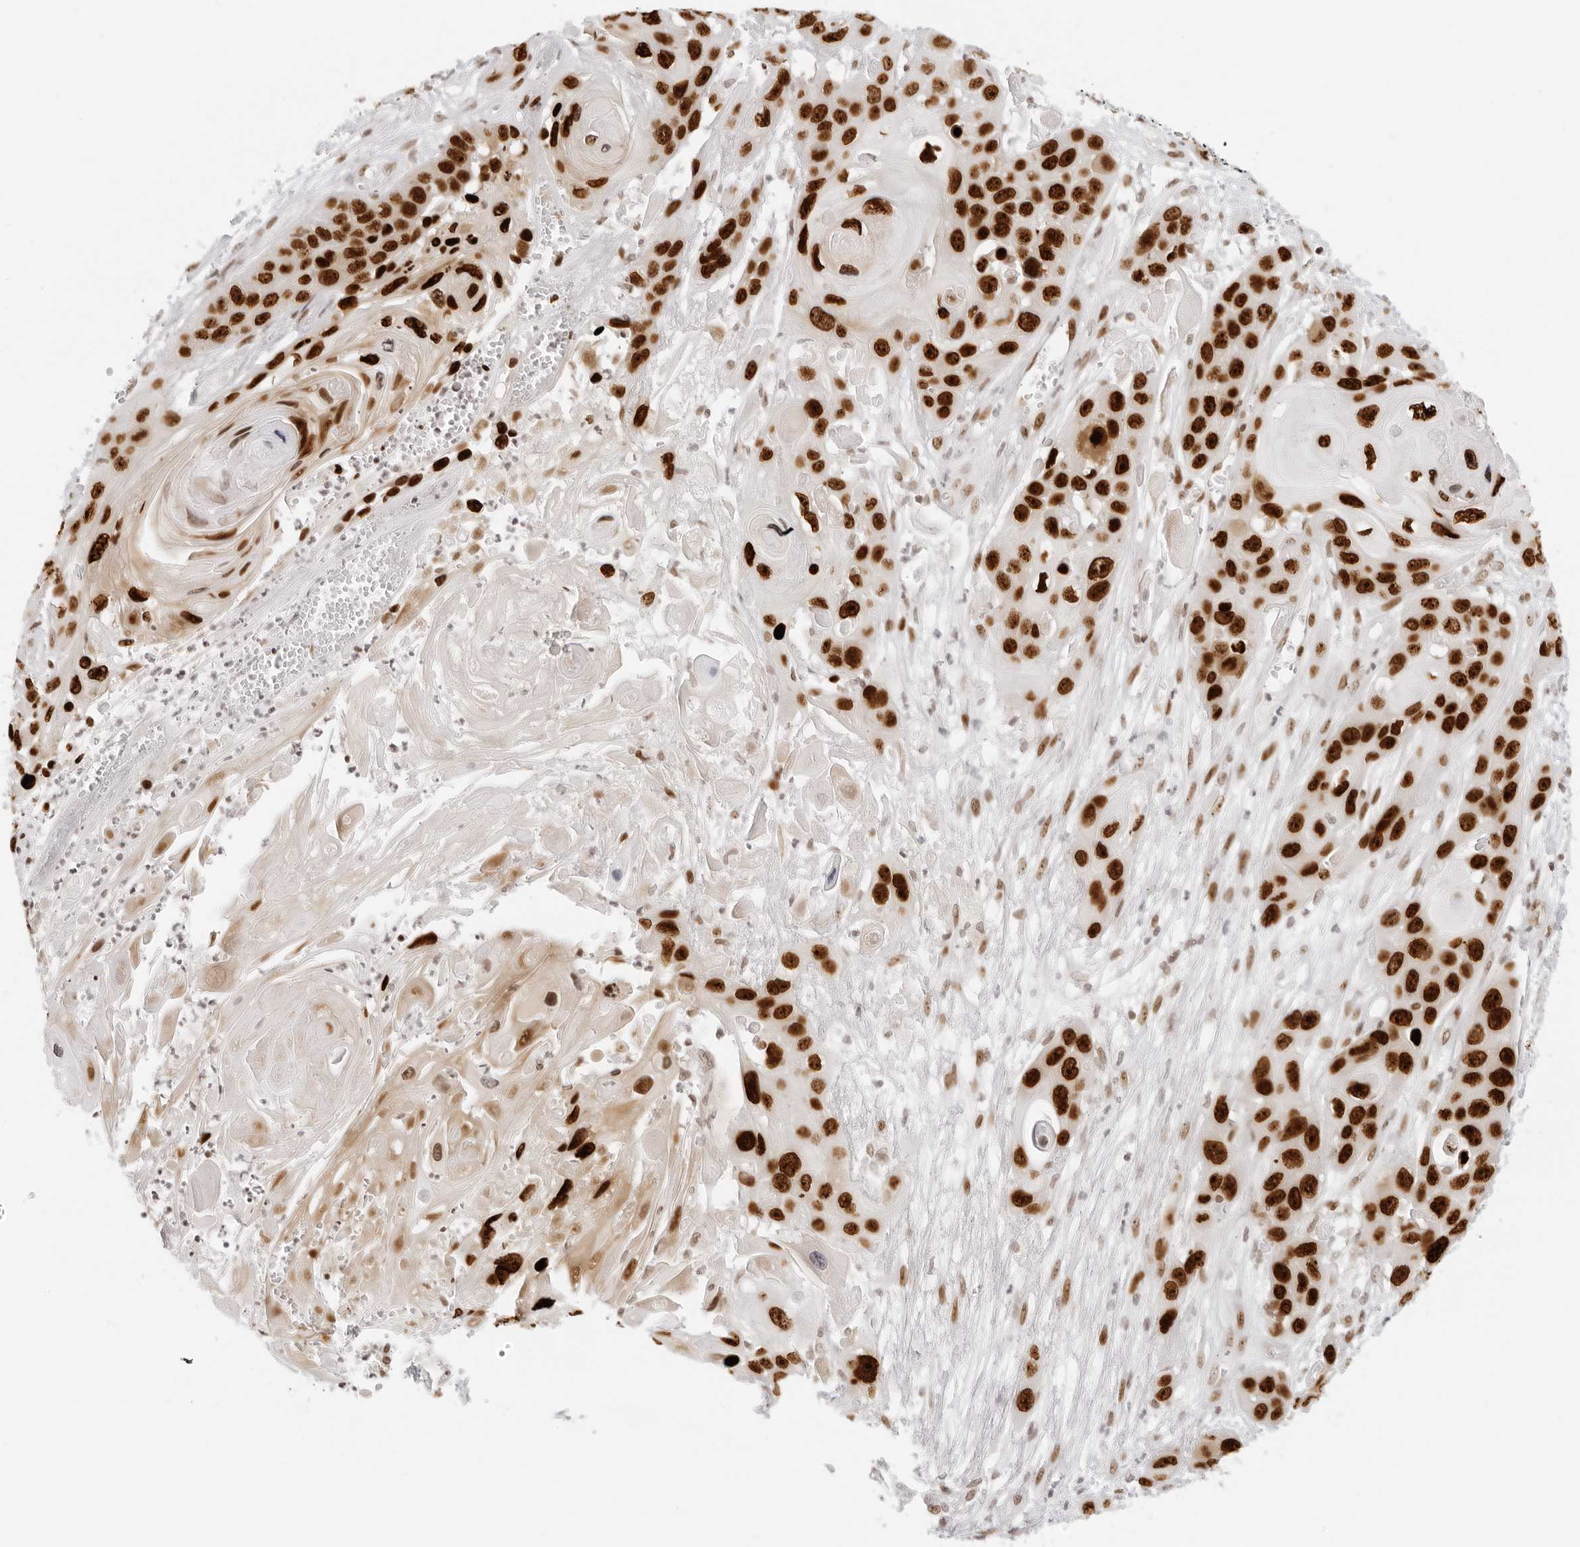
{"staining": {"intensity": "strong", "quantity": ">75%", "location": "nuclear"}, "tissue": "skin cancer", "cell_type": "Tumor cells", "image_type": "cancer", "snomed": [{"axis": "morphology", "description": "Squamous cell carcinoma, NOS"}, {"axis": "topography", "description": "Skin"}], "caption": "Immunohistochemical staining of skin cancer (squamous cell carcinoma) displays high levels of strong nuclear protein staining in approximately >75% of tumor cells.", "gene": "RCC1", "patient": {"sex": "male", "age": 55}}